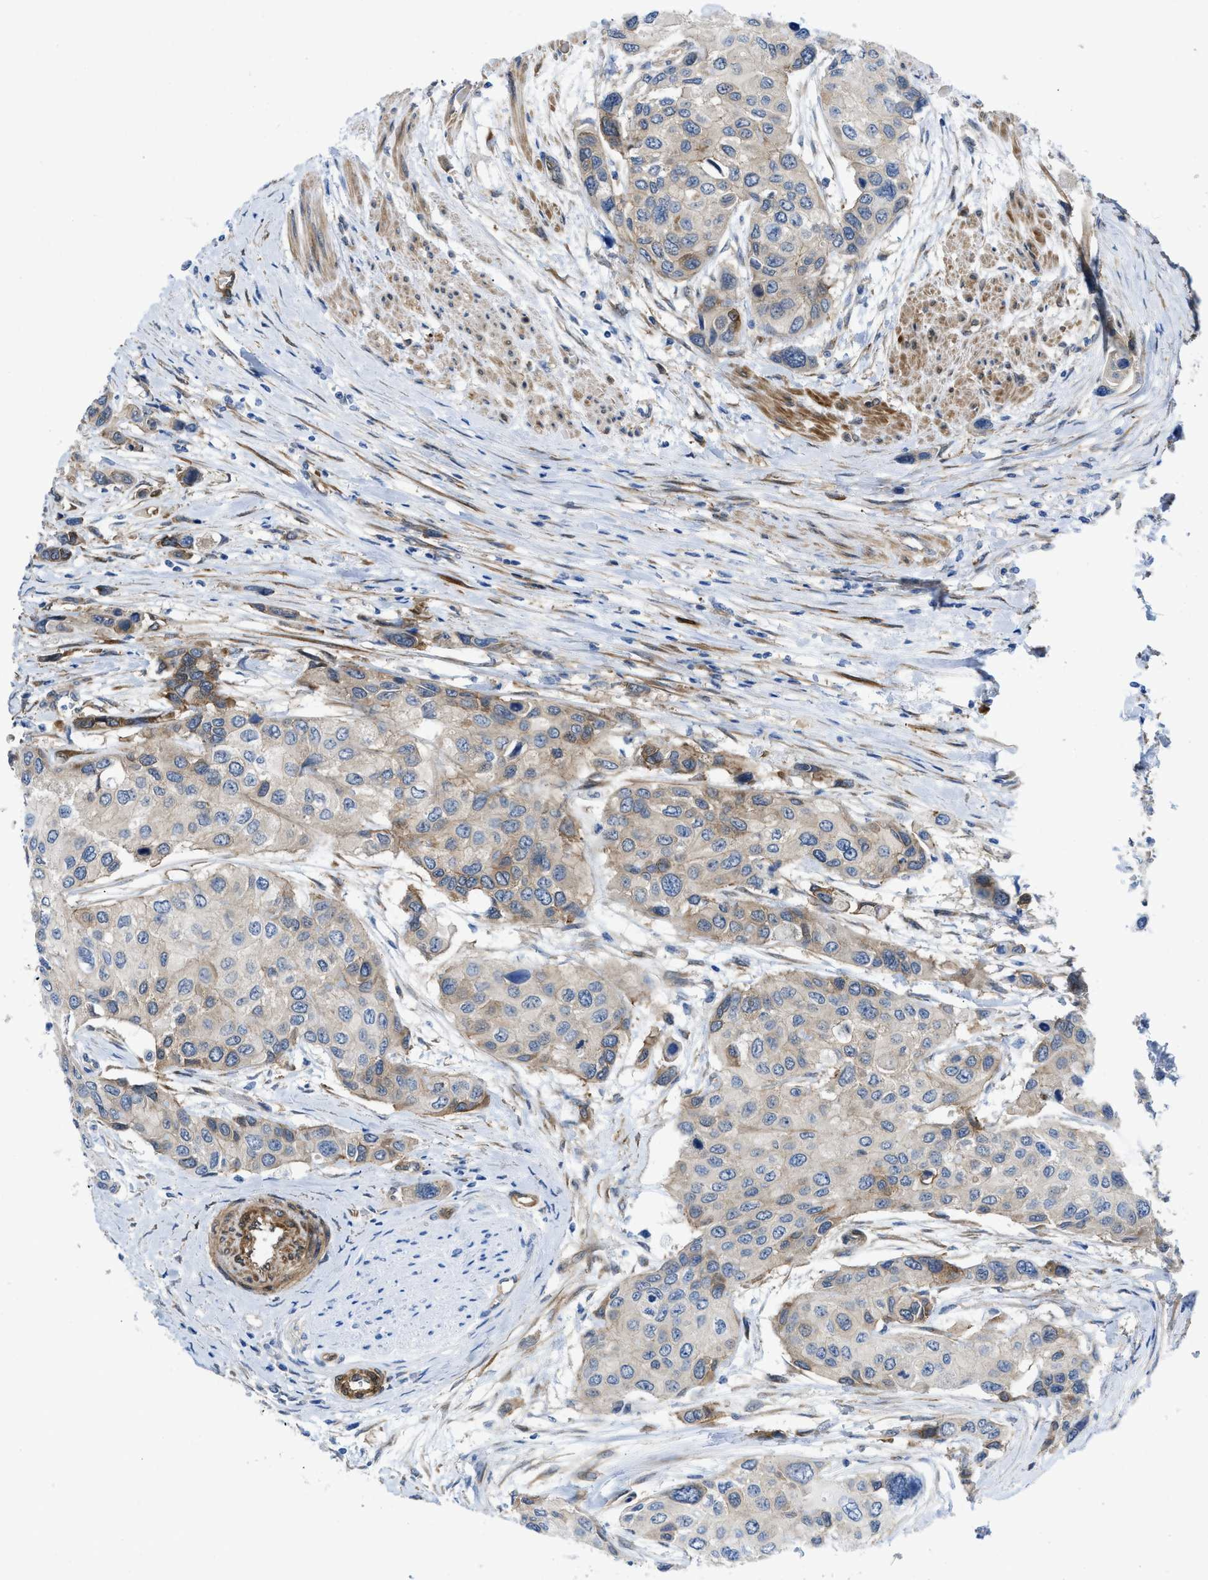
{"staining": {"intensity": "moderate", "quantity": "<25%", "location": "cytoplasmic/membranous"}, "tissue": "urothelial cancer", "cell_type": "Tumor cells", "image_type": "cancer", "snomed": [{"axis": "morphology", "description": "Urothelial carcinoma, High grade"}, {"axis": "topography", "description": "Urinary bladder"}], "caption": "High-grade urothelial carcinoma stained with a brown dye exhibits moderate cytoplasmic/membranous positive positivity in approximately <25% of tumor cells.", "gene": "PDLIM5", "patient": {"sex": "female", "age": 56}}